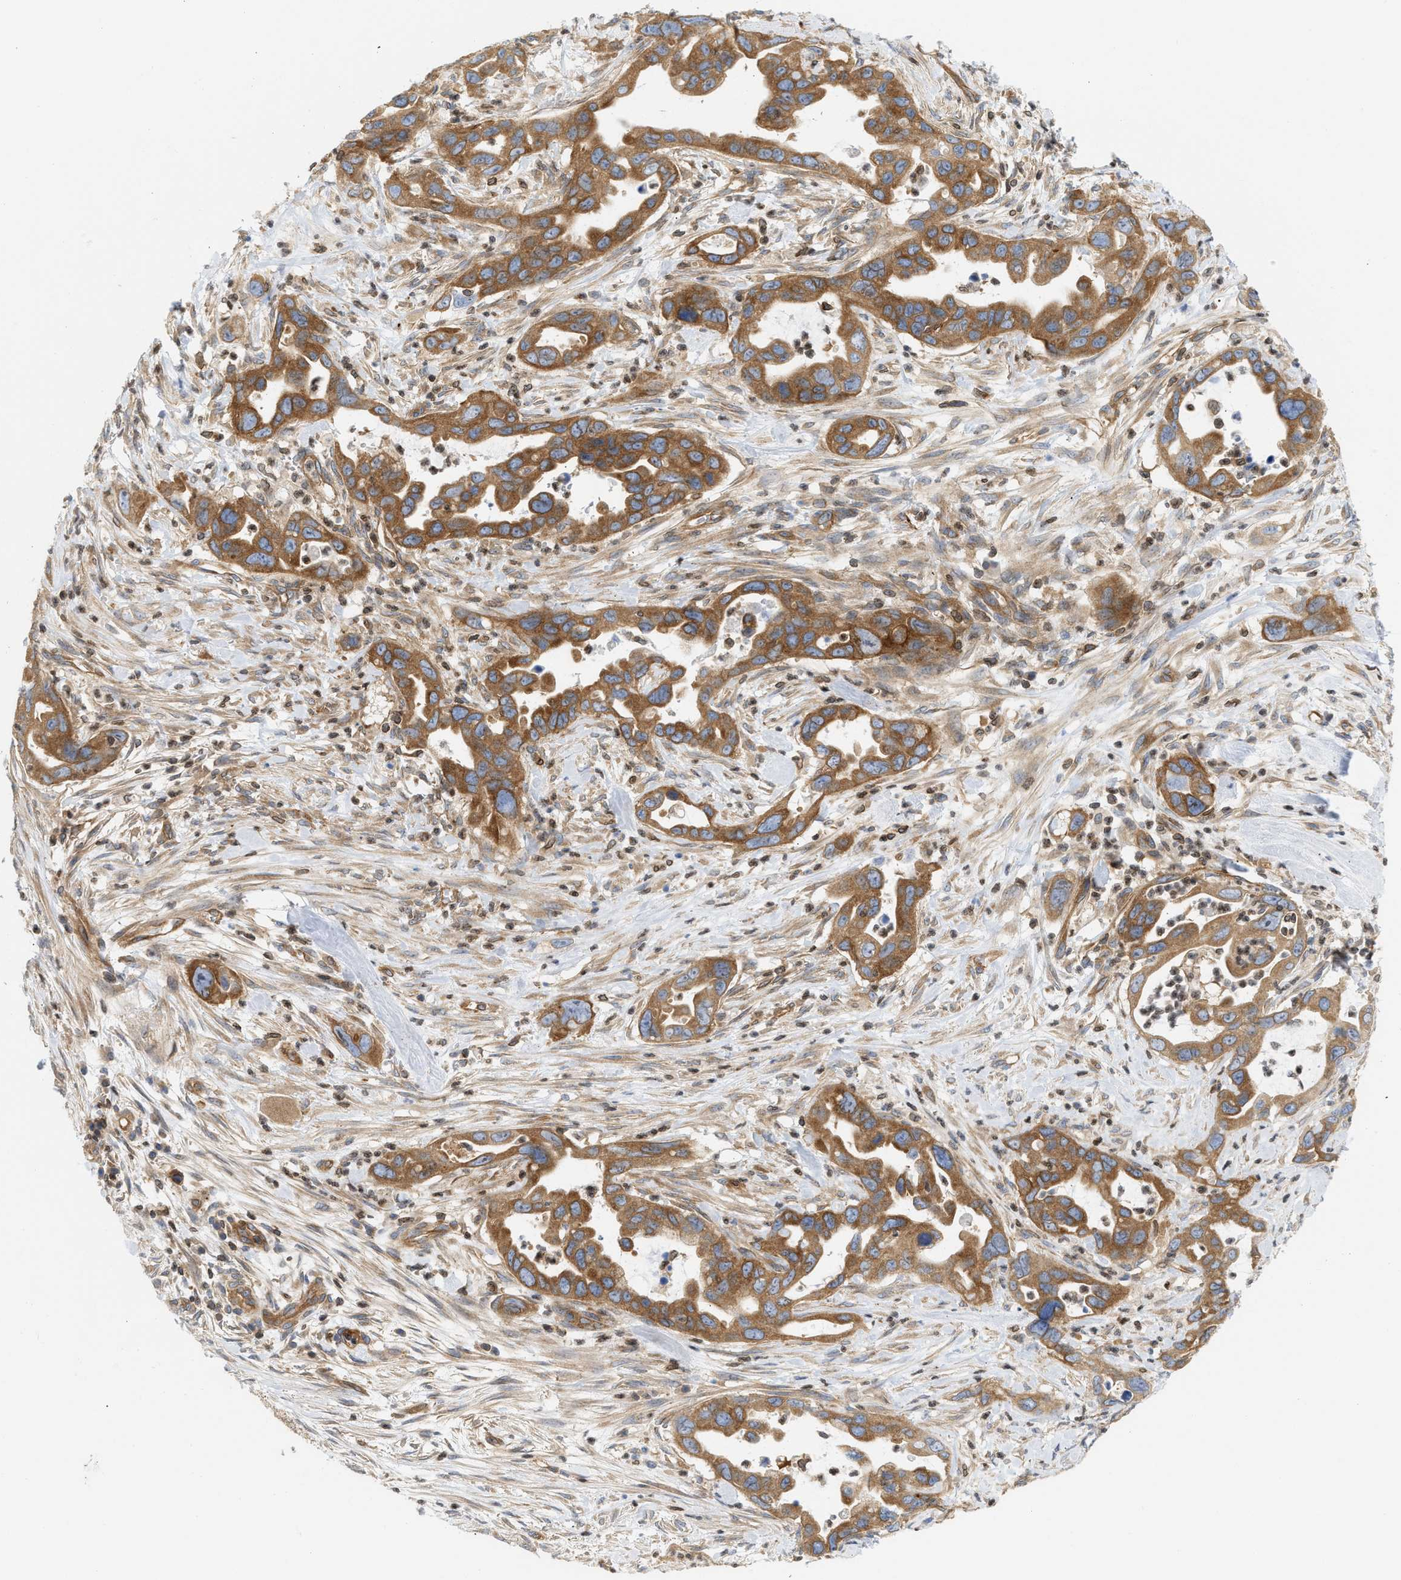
{"staining": {"intensity": "strong", "quantity": ">75%", "location": "cytoplasmic/membranous"}, "tissue": "pancreatic cancer", "cell_type": "Tumor cells", "image_type": "cancer", "snomed": [{"axis": "morphology", "description": "Adenocarcinoma, NOS"}, {"axis": "topography", "description": "Pancreas"}], "caption": "The image exhibits staining of pancreatic cancer, revealing strong cytoplasmic/membranous protein positivity (brown color) within tumor cells. The staining was performed using DAB (3,3'-diaminobenzidine) to visualize the protein expression in brown, while the nuclei were stained in blue with hematoxylin (Magnification: 20x).", "gene": "STRN", "patient": {"sex": "female", "age": 70}}